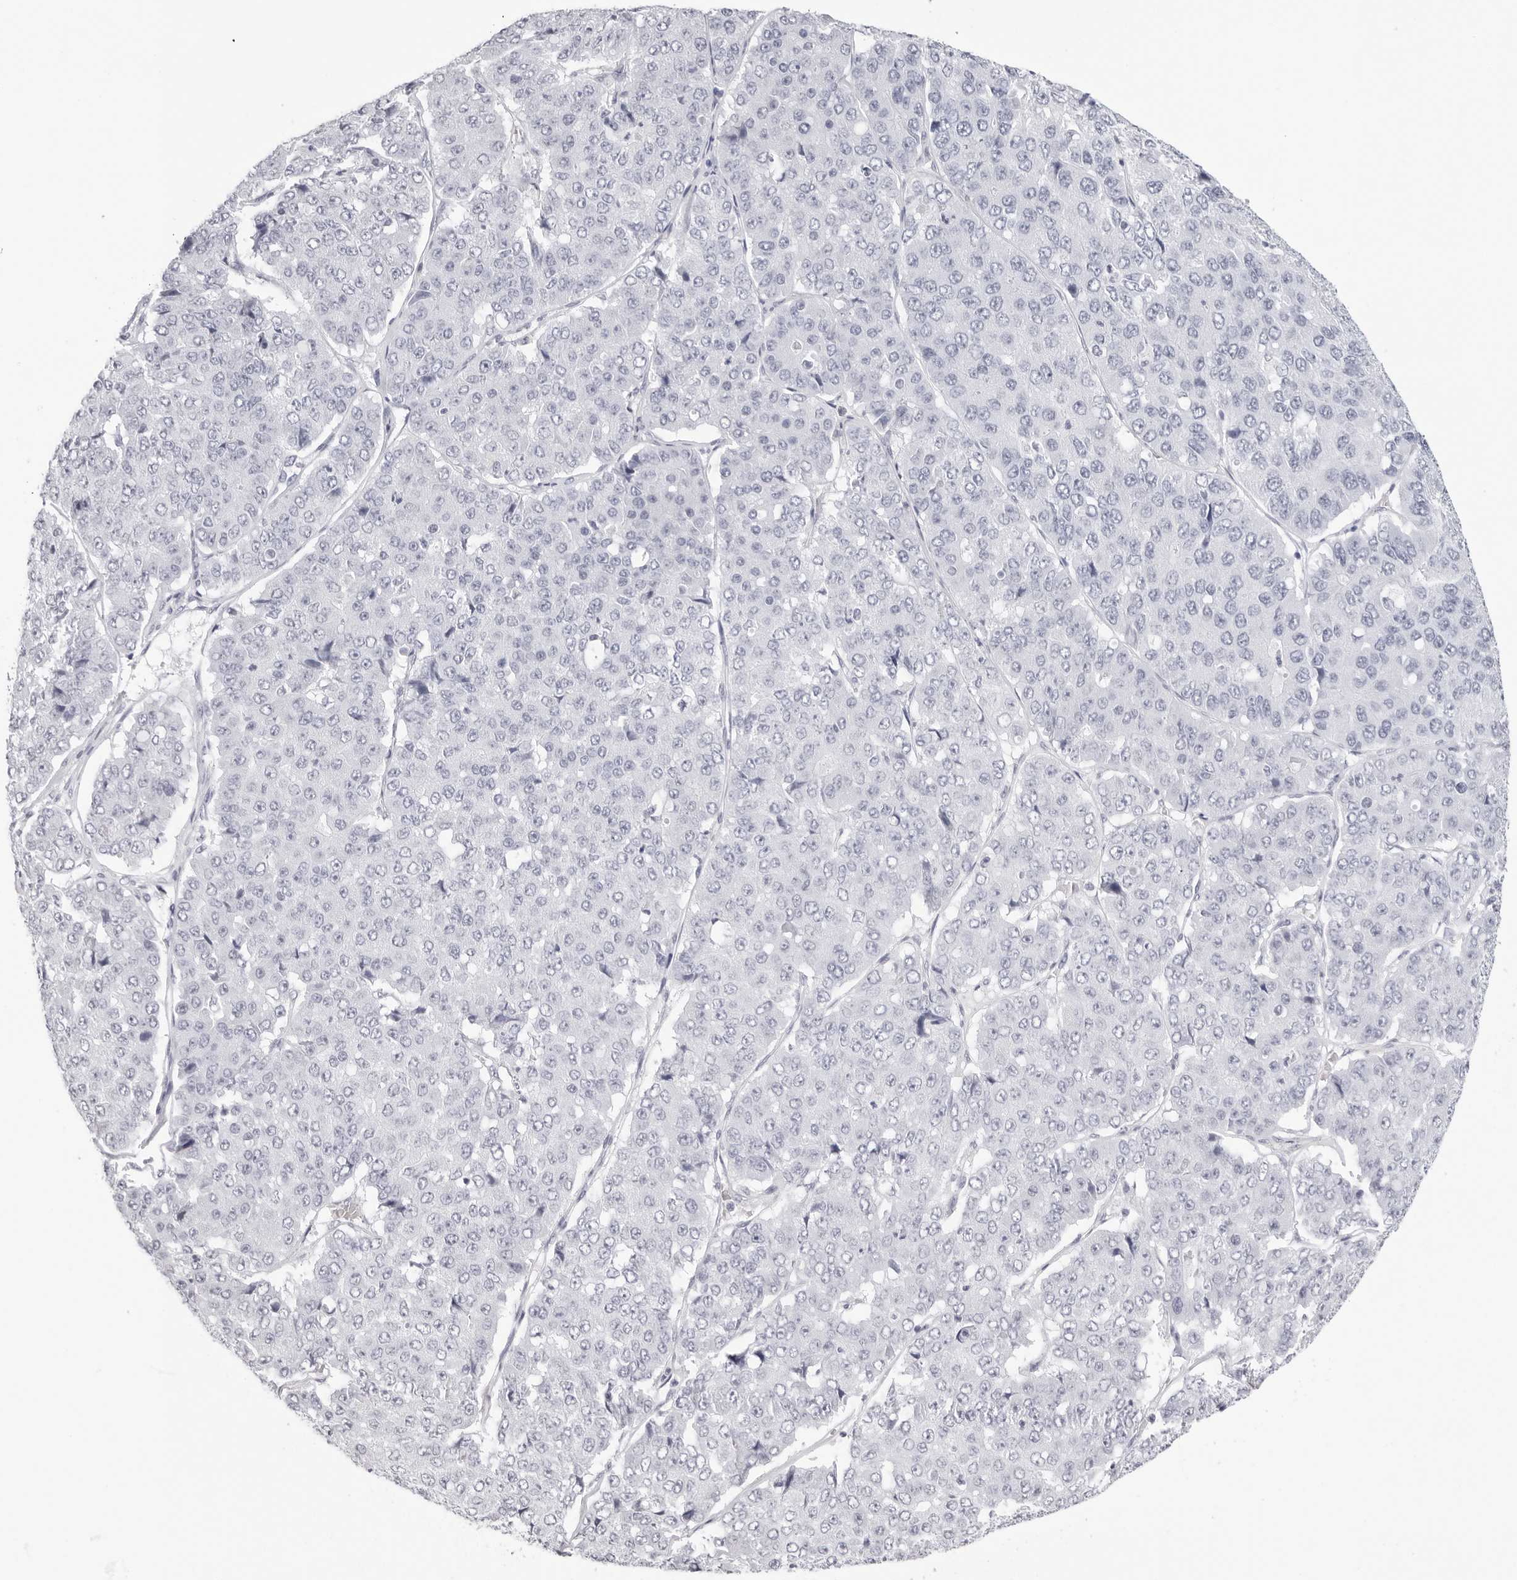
{"staining": {"intensity": "negative", "quantity": "none", "location": "none"}, "tissue": "pancreatic cancer", "cell_type": "Tumor cells", "image_type": "cancer", "snomed": [{"axis": "morphology", "description": "Adenocarcinoma, NOS"}, {"axis": "topography", "description": "Pancreas"}], "caption": "This is a photomicrograph of immunohistochemistry staining of adenocarcinoma (pancreatic), which shows no positivity in tumor cells. The staining is performed using DAB (3,3'-diaminobenzidine) brown chromogen with nuclei counter-stained in using hematoxylin.", "gene": "CST5", "patient": {"sex": "male", "age": 50}}